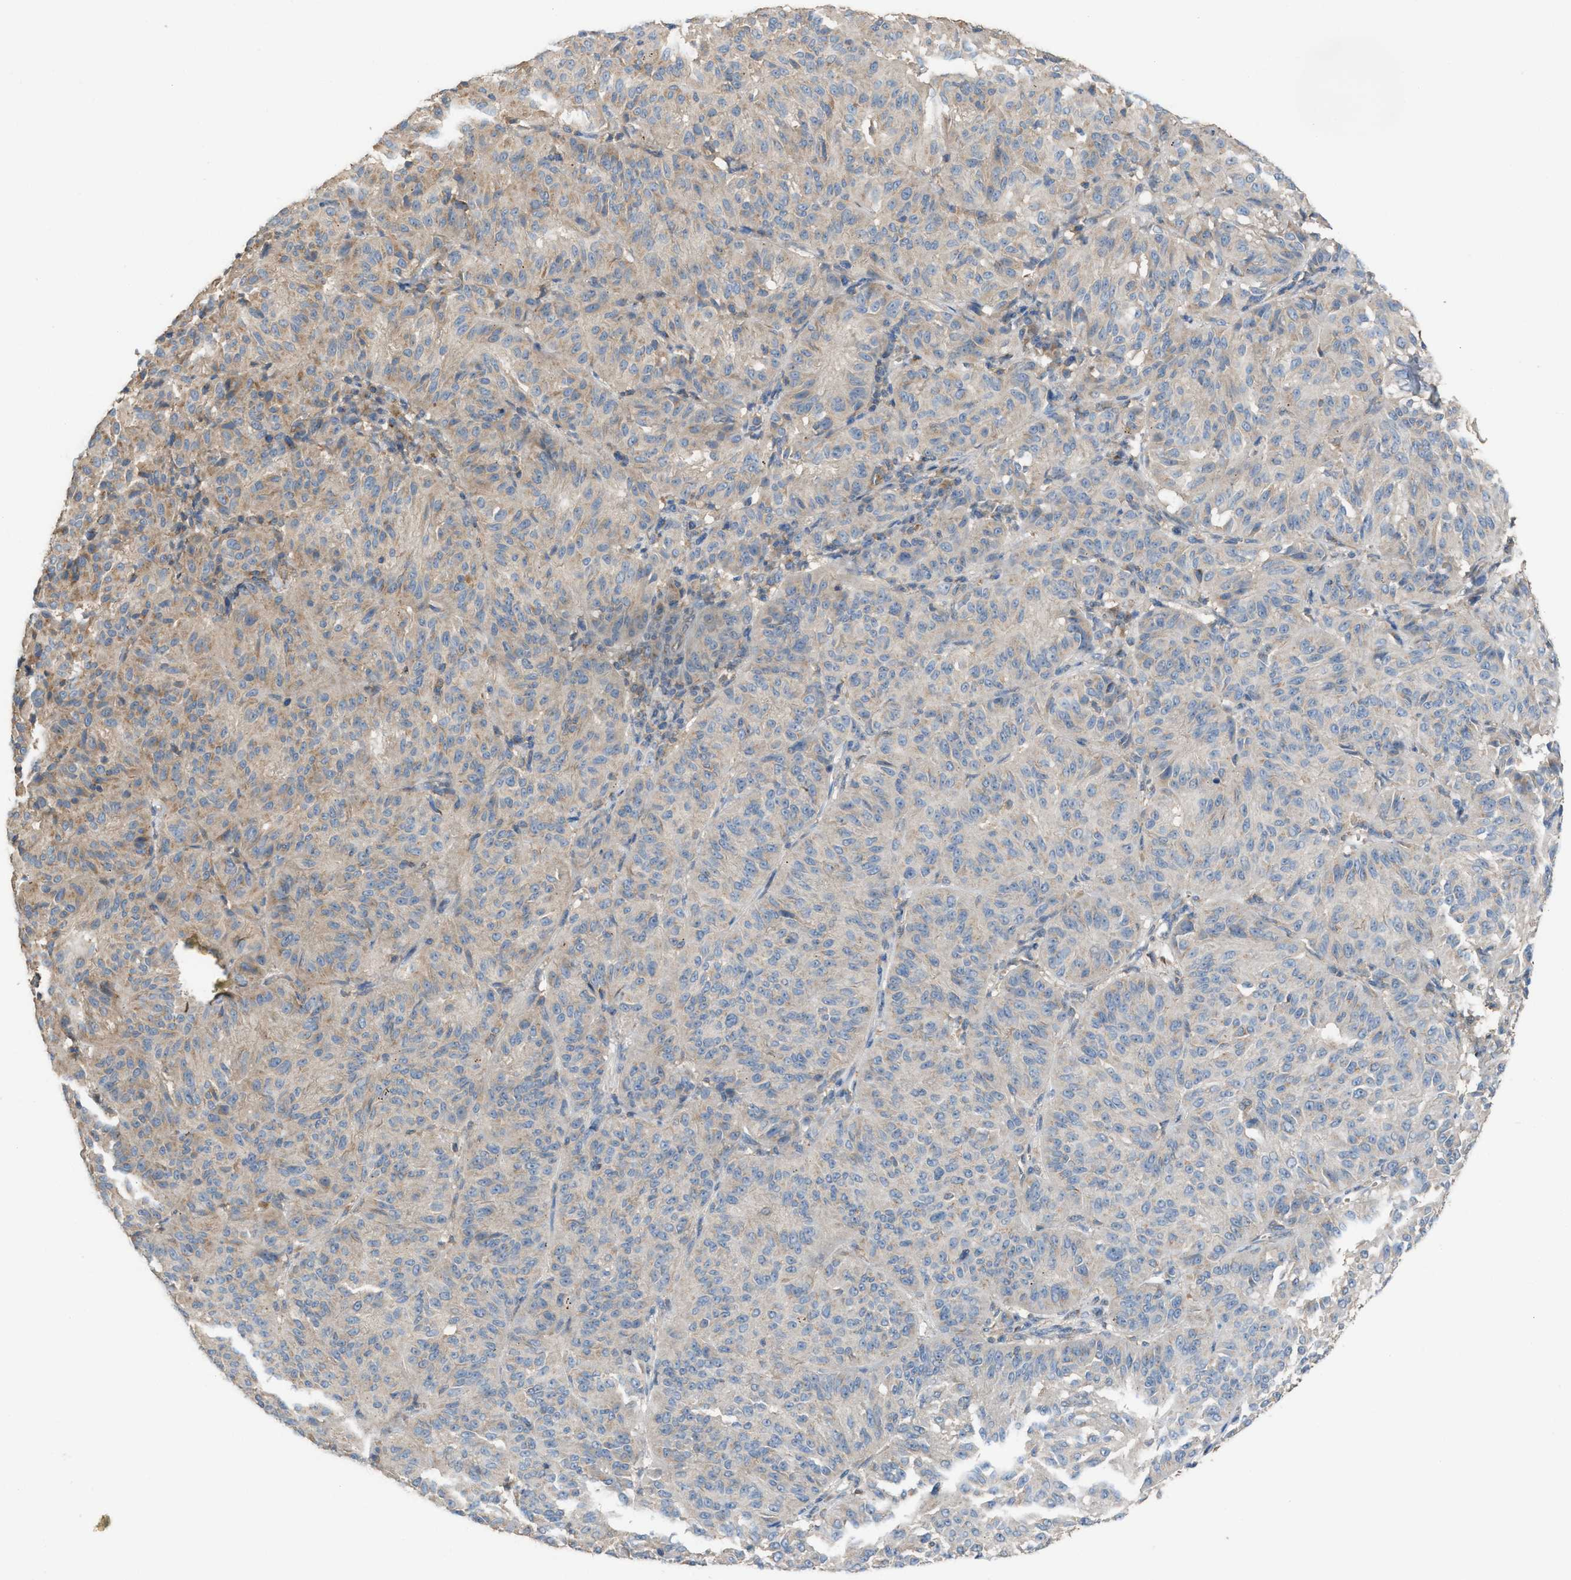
{"staining": {"intensity": "weak", "quantity": "<25%", "location": "cytoplasmic/membranous"}, "tissue": "melanoma", "cell_type": "Tumor cells", "image_type": "cancer", "snomed": [{"axis": "morphology", "description": "Malignant melanoma, NOS"}, {"axis": "topography", "description": "Skin"}], "caption": "This is an immunohistochemistry histopathology image of human malignant melanoma. There is no positivity in tumor cells.", "gene": "TPK1", "patient": {"sex": "female", "age": 72}}